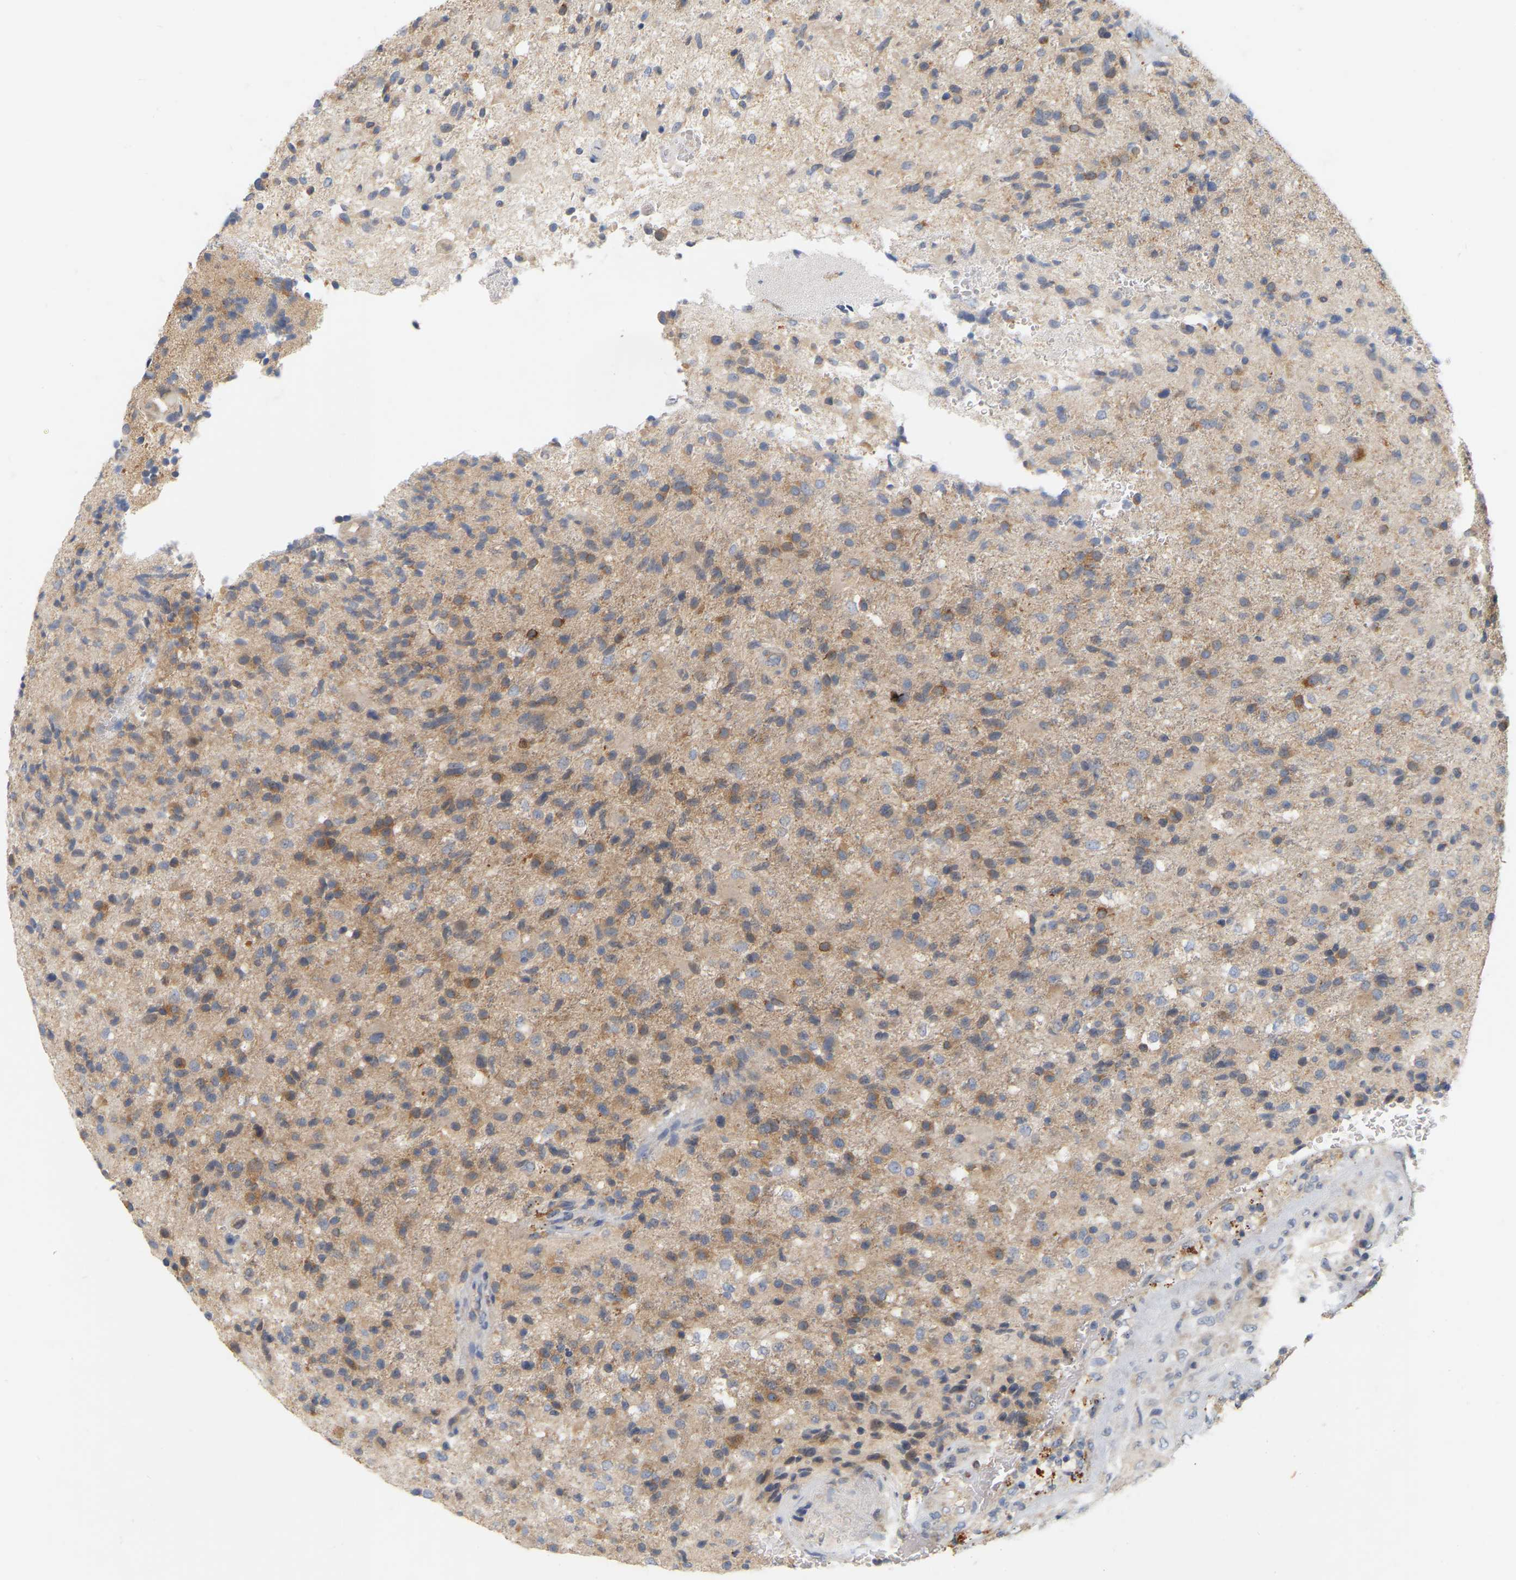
{"staining": {"intensity": "moderate", "quantity": ">75%", "location": "cytoplasmic/membranous"}, "tissue": "glioma", "cell_type": "Tumor cells", "image_type": "cancer", "snomed": [{"axis": "morphology", "description": "Glioma, malignant, High grade"}, {"axis": "topography", "description": "Brain"}], "caption": "DAB (3,3'-diaminobenzidine) immunohistochemical staining of glioma demonstrates moderate cytoplasmic/membranous protein positivity in about >75% of tumor cells. (Stains: DAB (3,3'-diaminobenzidine) in brown, nuclei in blue, Microscopy: brightfield microscopy at high magnification).", "gene": "MINDY4", "patient": {"sex": "male", "age": 72}}